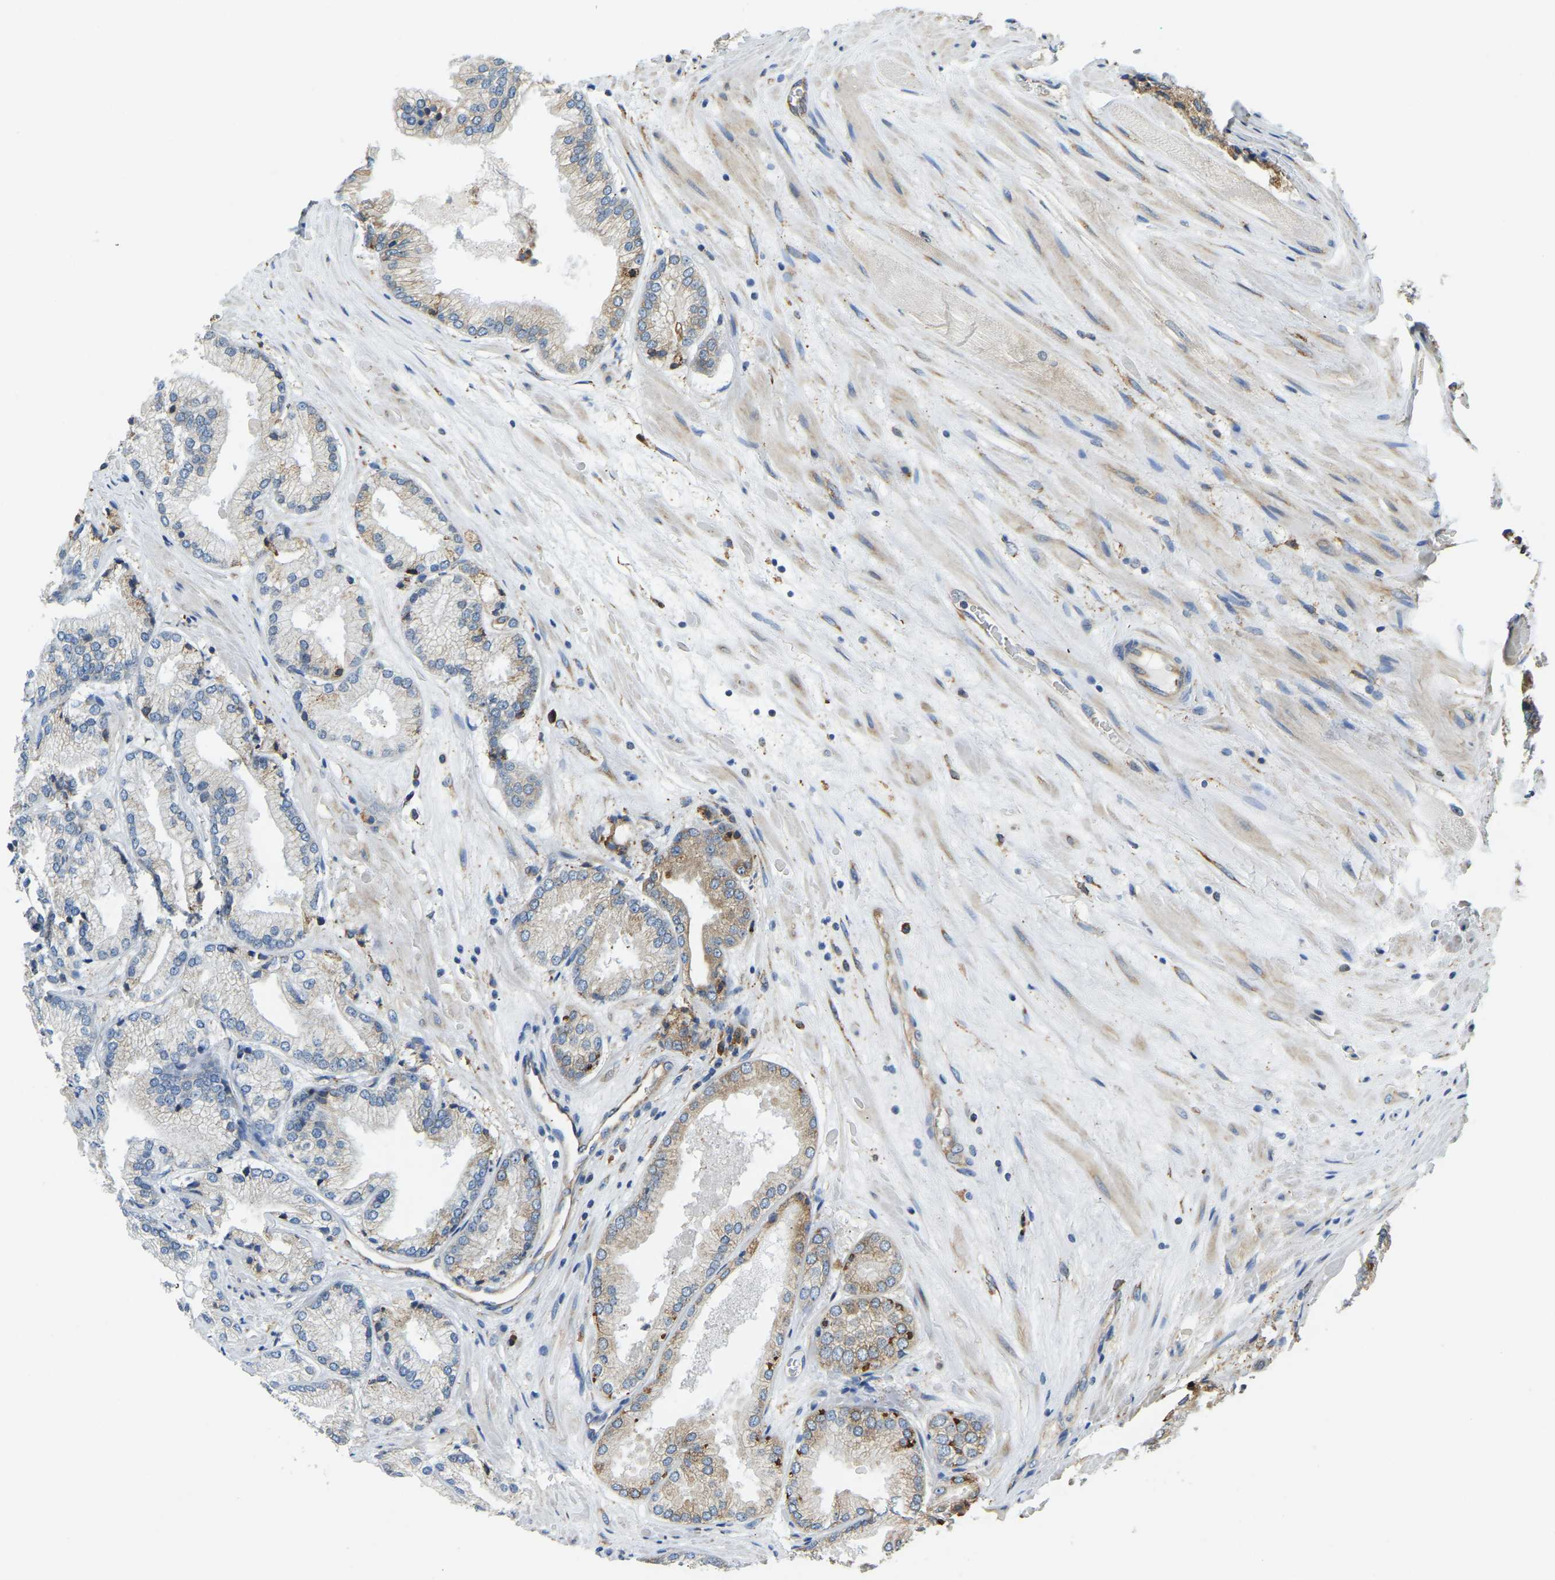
{"staining": {"intensity": "weak", "quantity": "25%-75%", "location": "cytoplasmic/membranous"}, "tissue": "prostate cancer", "cell_type": "Tumor cells", "image_type": "cancer", "snomed": [{"axis": "morphology", "description": "Adenocarcinoma, High grade"}, {"axis": "topography", "description": "Prostate"}], "caption": "High-grade adenocarcinoma (prostate) stained with DAB immunohistochemistry (IHC) reveals low levels of weak cytoplasmic/membranous positivity in approximately 25%-75% of tumor cells. (Brightfield microscopy of DAB IHC at high magnification).", "gene": "RNF115", "patient": {"sex": "male", "age": 59}}